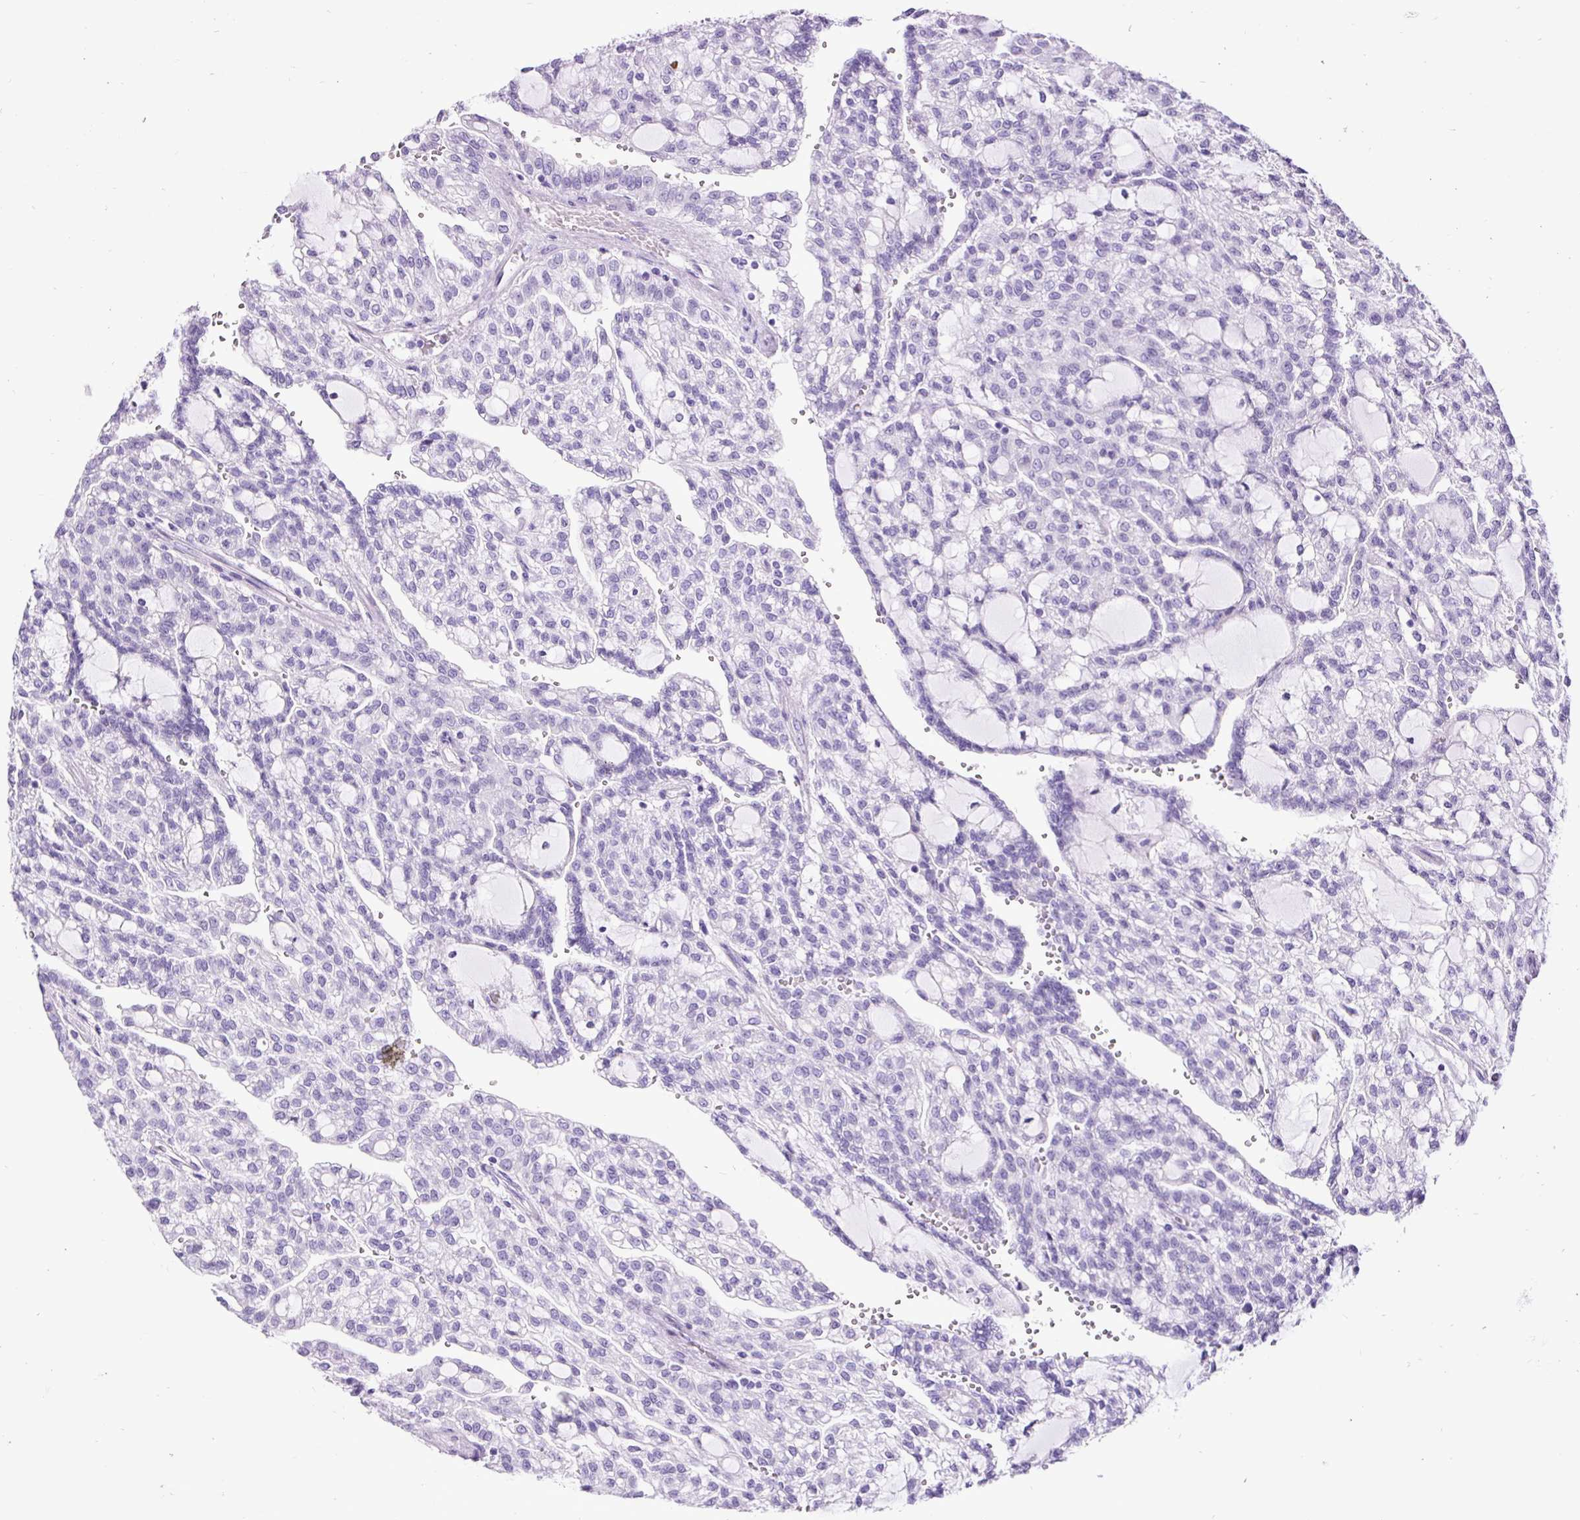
{"staining": {"intensity": "negative", "quantity": "none", "location": "none"}, "tissue": "renal cancer", "cell_type": "Tumor cells", "image_type": "cancer", "snomed": [{"axis": "morphology", "description": "Adenocarcinoma, NOS"}, {"axis": "topography", "description": "Kidney"}], "caption": "Human renal cancer stained for a protein using immunohistochemistry exhibits no staining in tumor cells.", "gene": "PDIA2", "patient": {"sex": "male", "age": 63}}